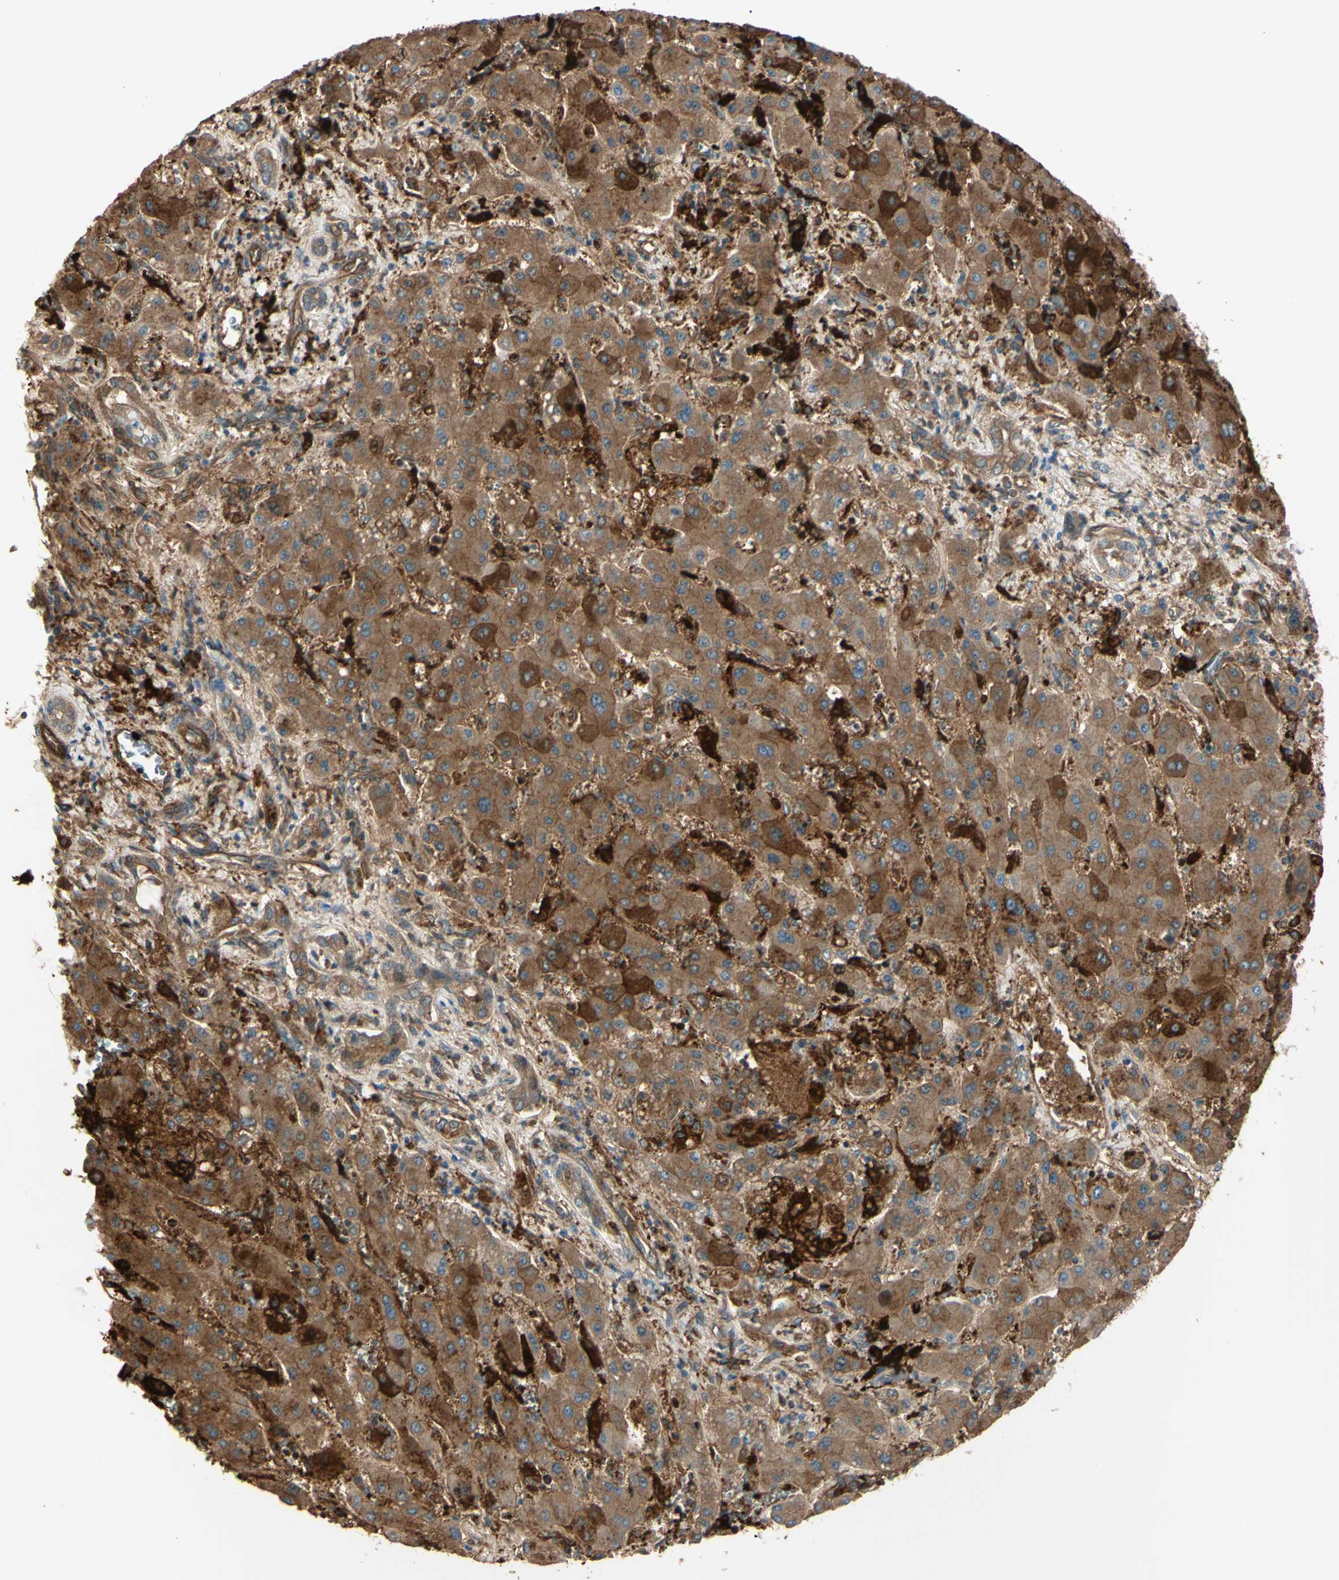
{"staining": {"intensity": "moderate", "quantity": ">75%", "location": "cytoplasmic/membranous"}, "tissue": "liver cancer", "cell_type": "Tumor cells", "image_type": "cancer", "snomed": [{"axis": "morphology", "description": "Cholangiocarcinoma"}, {"axis": "topography", "description": "Liver"}], "caption": "Tumor cells display medium levels of moderate cytoplasmic/membranous staining in approximately >75% of cells in liver cancer (cholangiocarcinoma).", "gene": "PTPN12", "patient": {"sex": "male", "age": 50}}